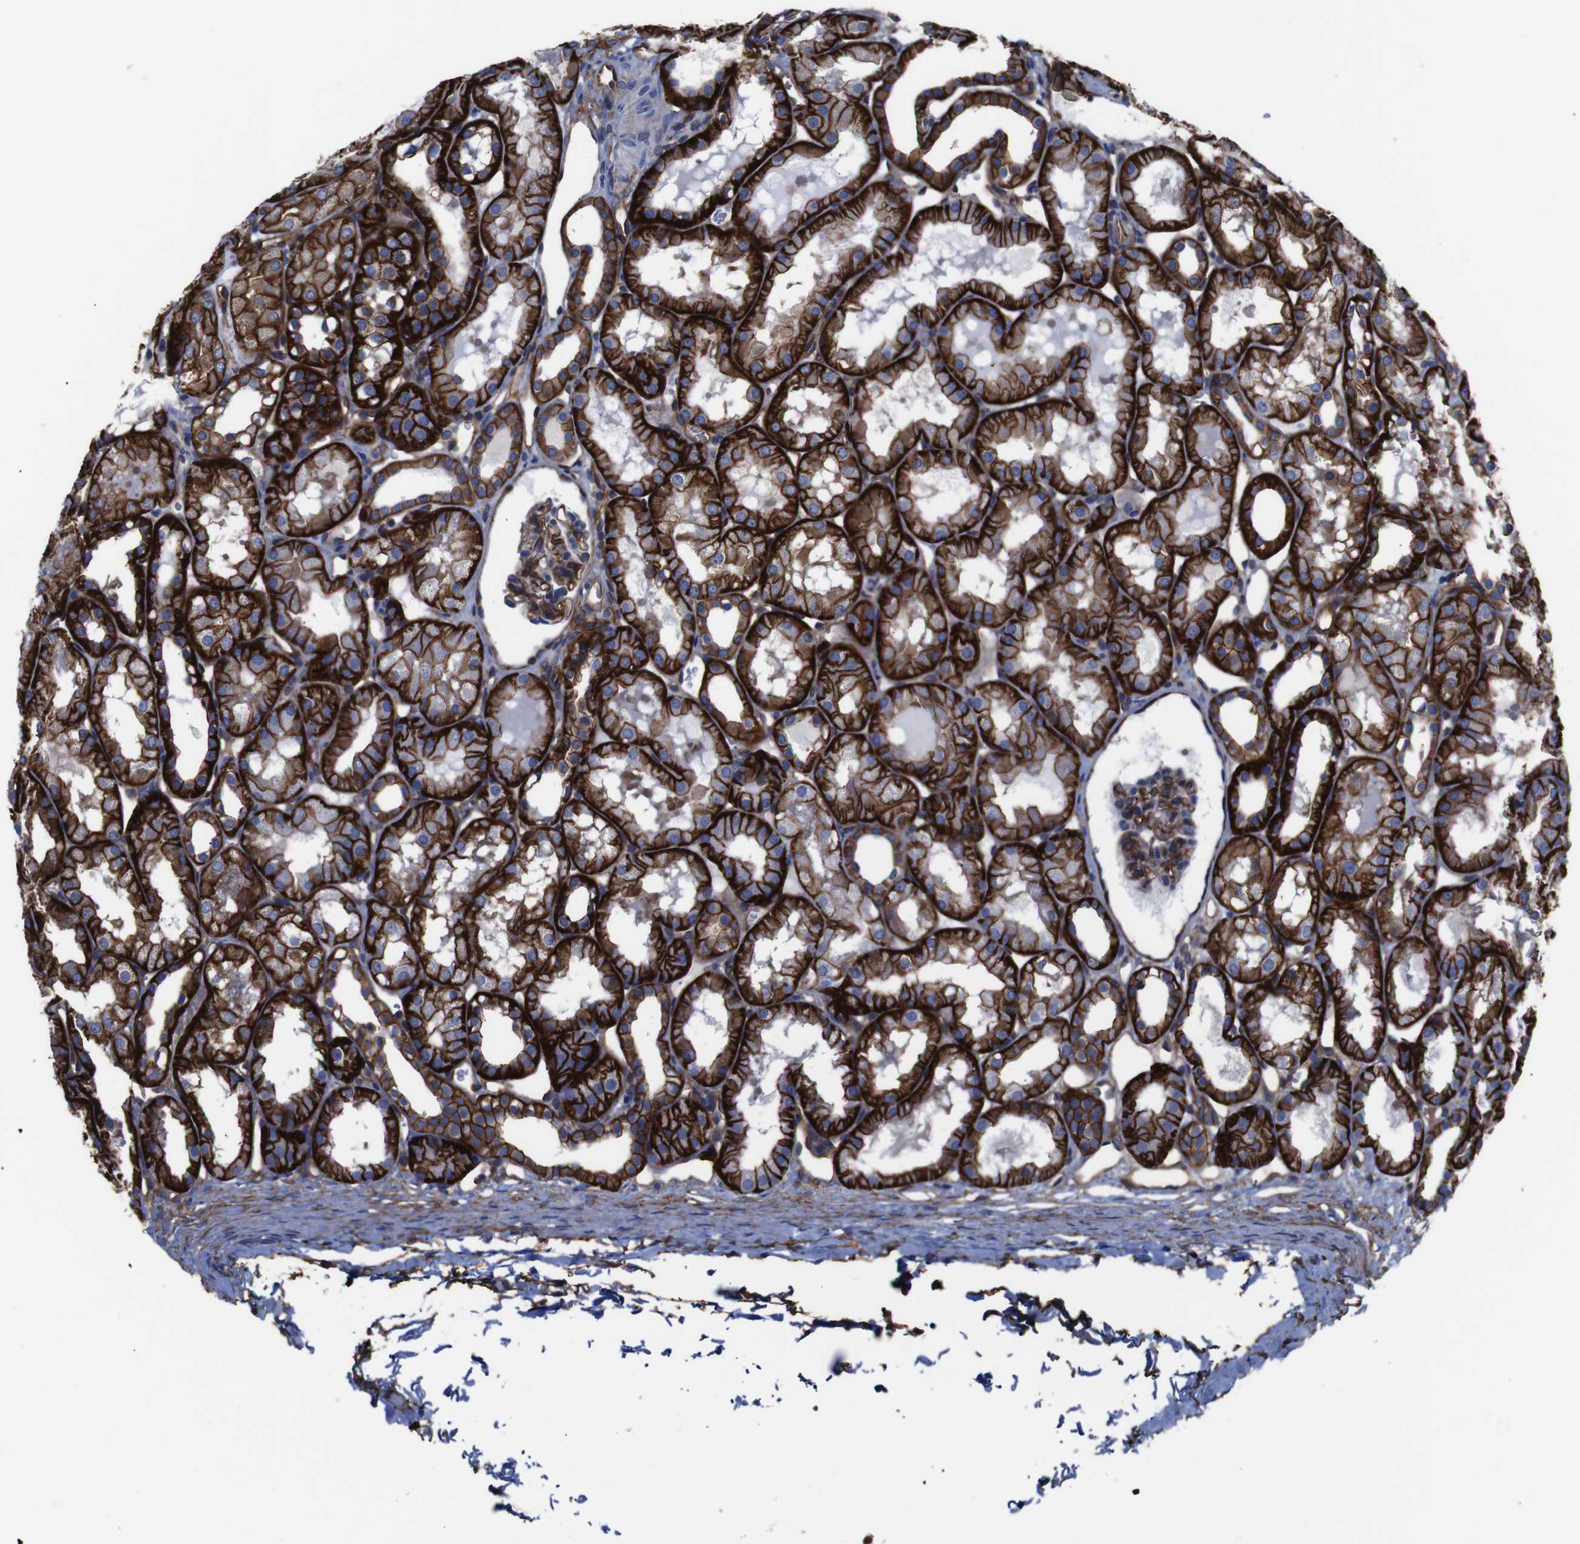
{"staining": {"intensity": "strong", "quantity": ">75%", "location": "cytoplasmic/membranous"}, "tissue": "kidney", "cell_type": "Cells in glomeruli", "image_type": "normal", "snomed": [{"axis": "morphology", "description": "Normal tissue, NOS"}, {"axis": "topography", "description": "Kidney"}, {"axis": "topography", "description": "Urinary bladder"}], "caption": "Immunohistochemistry (DAB) staining of benign kidney demonstrates strong cytoplasmic/membranous protein staining in approximately >75% of cells in glomeruli.", "gene": "SPTBN1", "patient": {"sex": "male", "age": 16}}